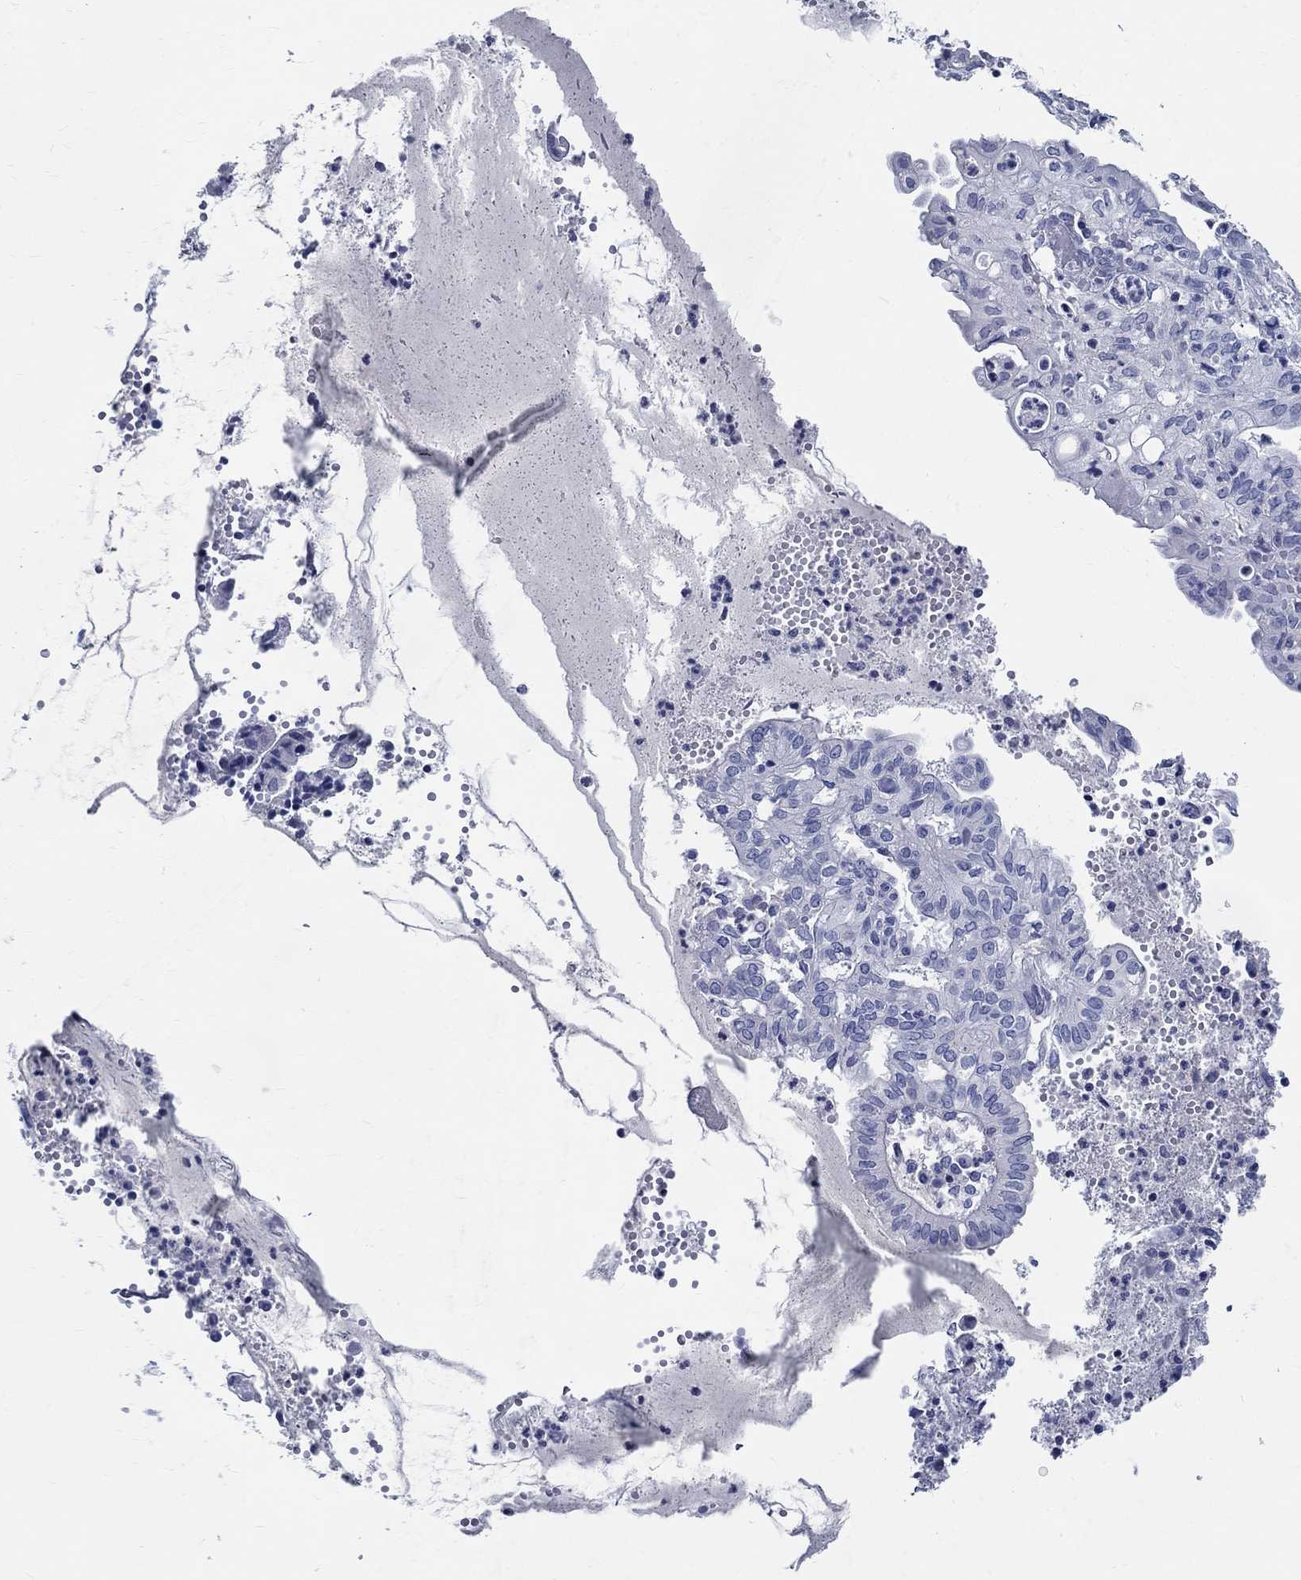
{"staining": {"intensity": "negative", "quantity": "none", "location": "none"}, "tissue": "endometrial cancer", "cell_type": "Tumor cells", "image_type": "cancer", "snomed": [{"axis": "morphology", "description": "Adenocarcinoma, NOS"}, {"axis": "topography", "description": "Endometrium"}], "caption": "Immunohistochemical staining of human endometrial cancer (adenocarcinoma) reveals no significant staining in tumor cells.", "gene": "CETN1", "patient": {"sex": "female", "age": 68}}